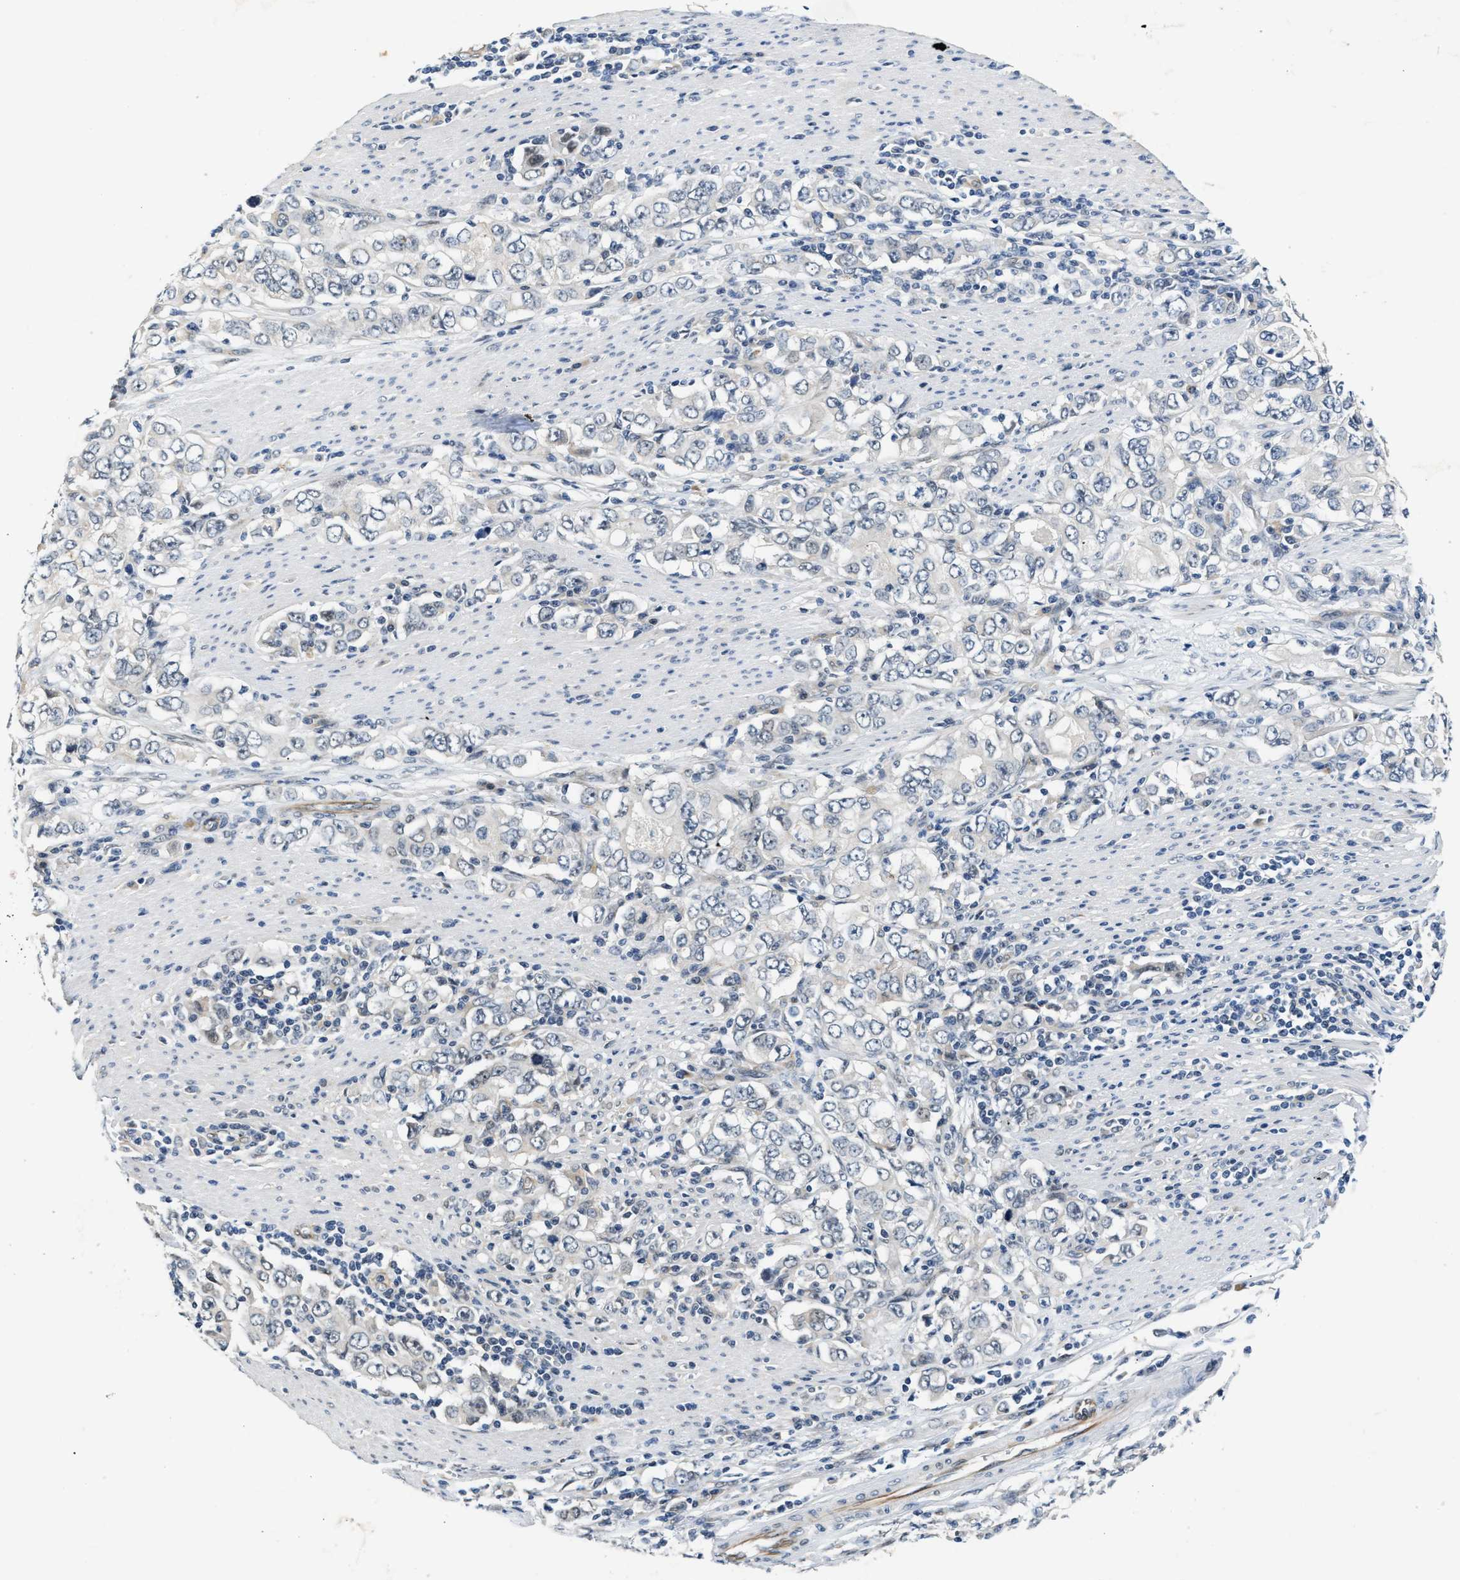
{"staining": {"intensity": "negative", "quantity": "none", "location": "none"}, "tissue": "stomach cancer", "cell_type": "Tumor cells", "image_type": "cancer", "snomed": [{"axis": "morphology", "description": "Adenocarcinoma, NOS"}, {"axis": "topography", "description": "Stomach, lower"}], "caption": "This histopathology image is of stomach cancer stained with IHC to label a protein in brown with the nuclei are counter-stained blue. There is no expression in tumor cells.", "gene": "PPM1H", "patient": {"sex": "female", "age": 72}}